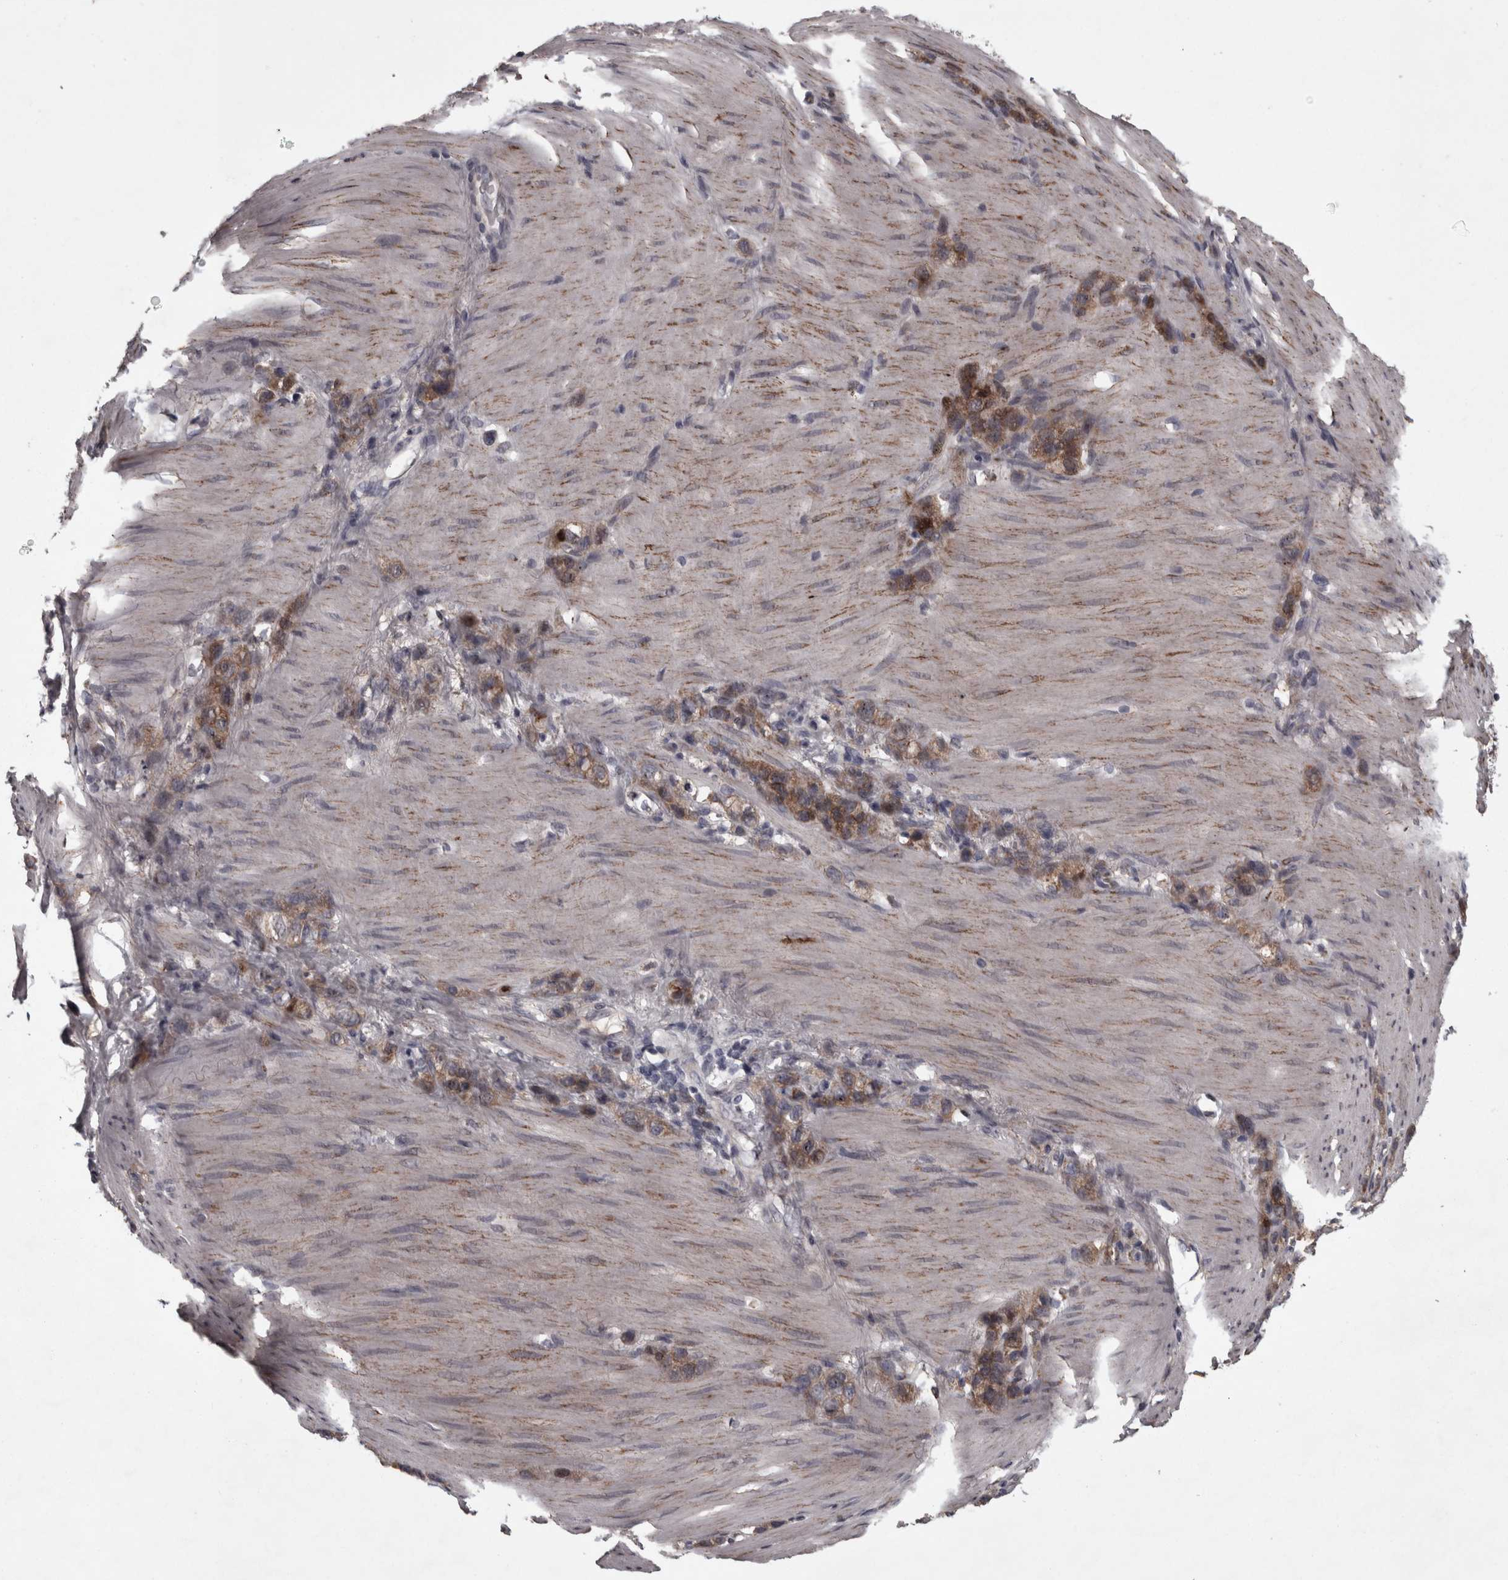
{"staining": {"intensity": "moderate", "quantity": ">75%", "location": "cytoplasmic/membranous"}, "tissue": "stomach cancer", "cell_type": "Tumor cells", "image_type": "cancer", "snomed": [{"axis": "morphology", "description": "Normal tissue, NOS"}, {"axis": "morphology", "description": "Adenocarcinoma, NOS"}, {"axis": "morphology", "description": "Adenocarcinoma, High grade"}, {"axis": "topography", "description": "Stomach, upper"}, {"axis": "topography", "description": "Stomach"}], "caption": "Immunohistochemistry (IHC) staining of high-grade adenocarcinoma (stomach), which shows medium levels of moderate cytoplasmic/membranous positivity in about >75% of tumor cells indicating moderate cytoplasmic/membranous protein expression. The staining was performed using DAB (3,3'-diaminobenzidine) (brown) for protein detection and nuclei were counterstained in hematoxylin (blue).", "gene": "PCDH17", "patient": {"sex": "female", "age": 65}}